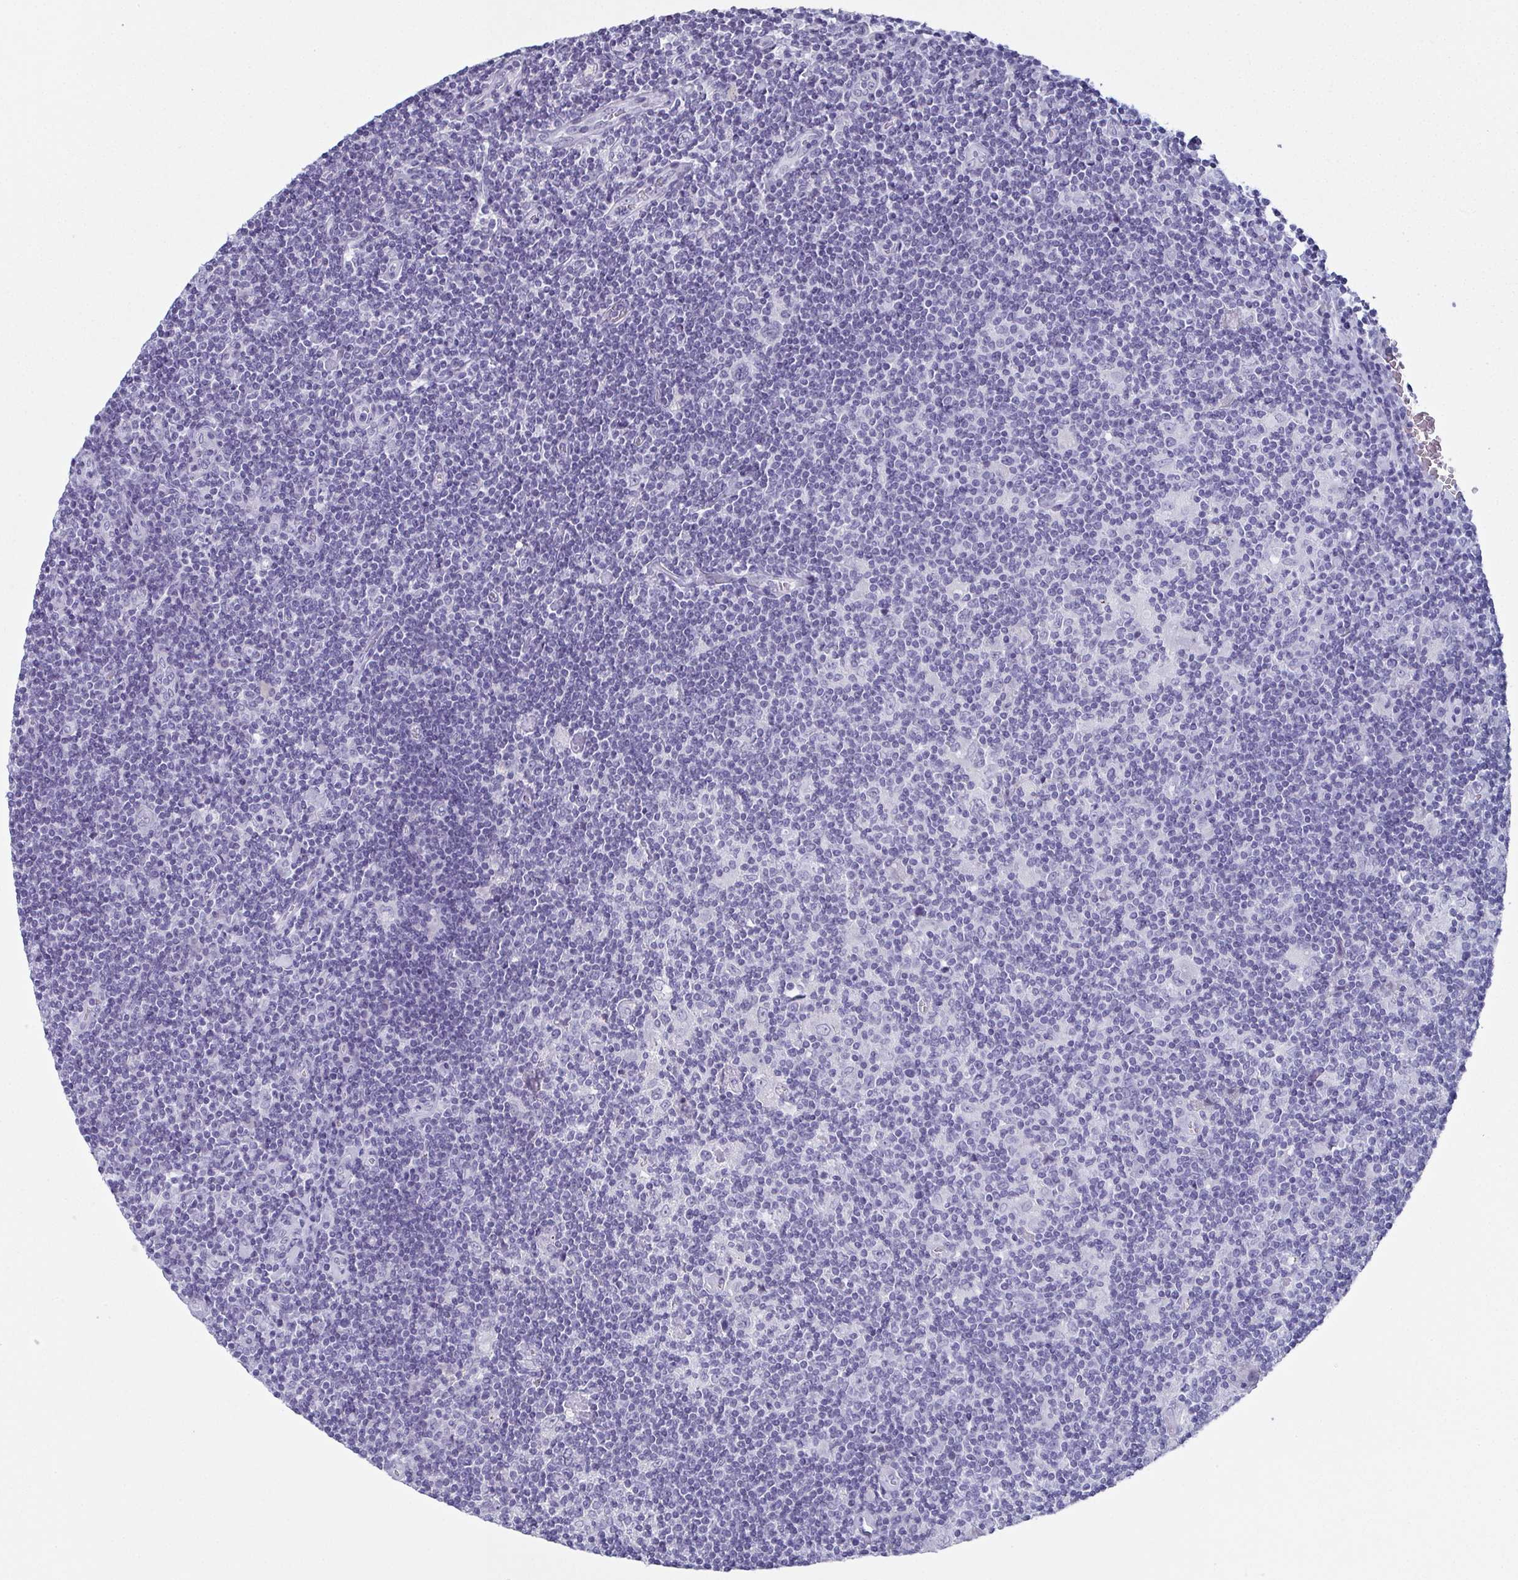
{"staining": {"intensity": "negative", "quantity": "none", "location": "none"}, "tissue": "lymphoma", "cell_type": "Tumor cells", "image_type": "cancer", "snomed": [{"axis": "morphology", "description": "Hodgkin's disease, NOS"}, {"axis": "topography", "description": "Lymph node"}], "caption": "Tumor cells are negative for protein expression in human Hodgkin's disease. (Brightfield microscopy of DAB IHC at high magnification).", "gene": "SLC36A2", "patient": {"sex": "male", "age": 40}}